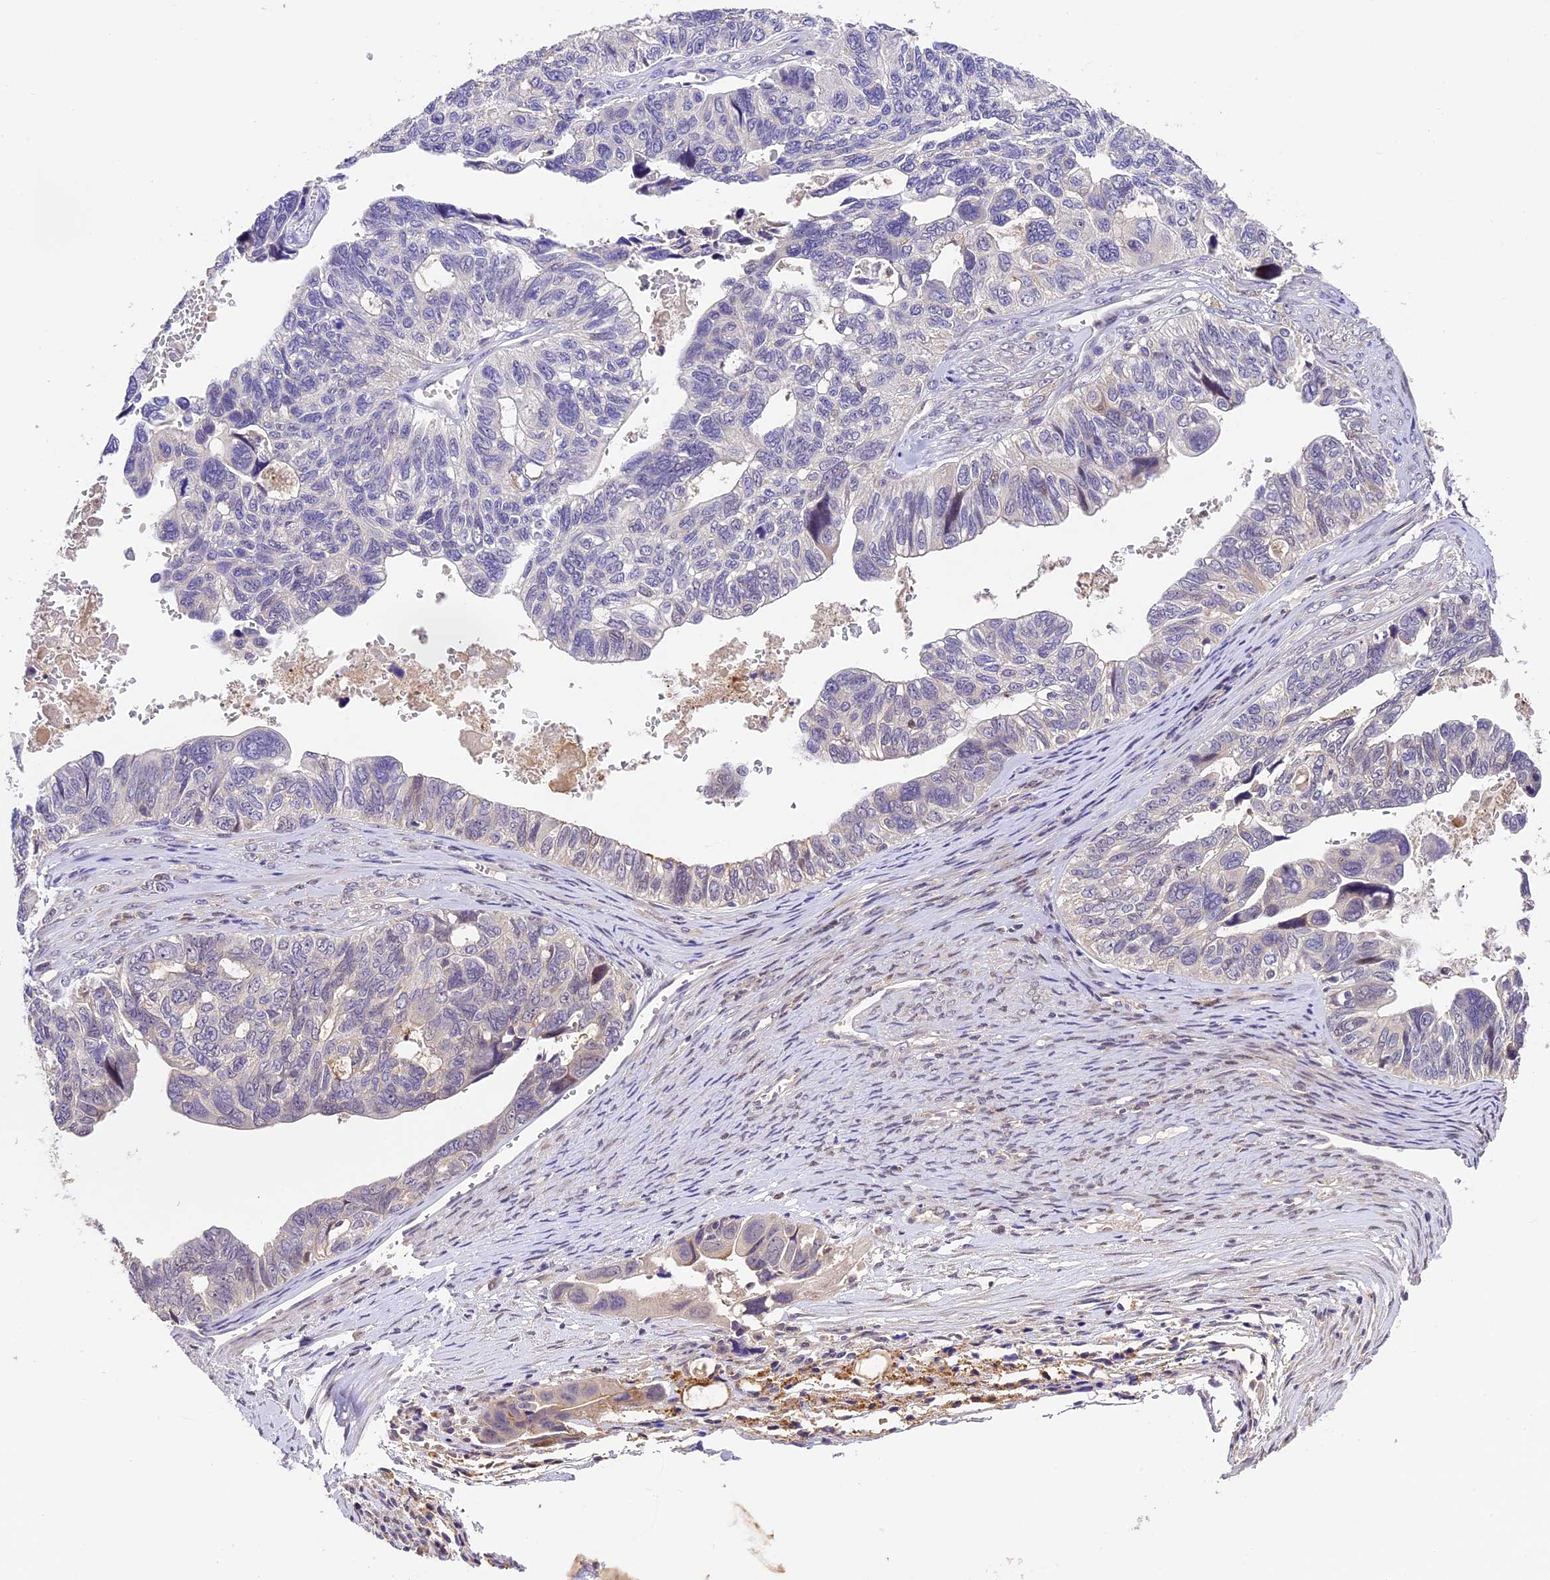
{"staining": {"intensity": "negative", "quantity": "none", "location": "none"}, "tissue": "ovarian cancer", "cell_type": "Tumor cells", "image_type": "cancer", "snomed": [{"axis": "morphology", "description": "Cystadenocarcinoma, serous, NOS"}, {"axis": "topography", "description": "Ovary"}], "caption": "A photomicrograph of ovarian cancer (serous cystadenocarcinoma) stained for a protein shows no brown staining in tumor cells. (DAB IHC with hematoxylin counter stain).", "gene": "DGKH", "patient": {"sex": "female", "age": 79}}